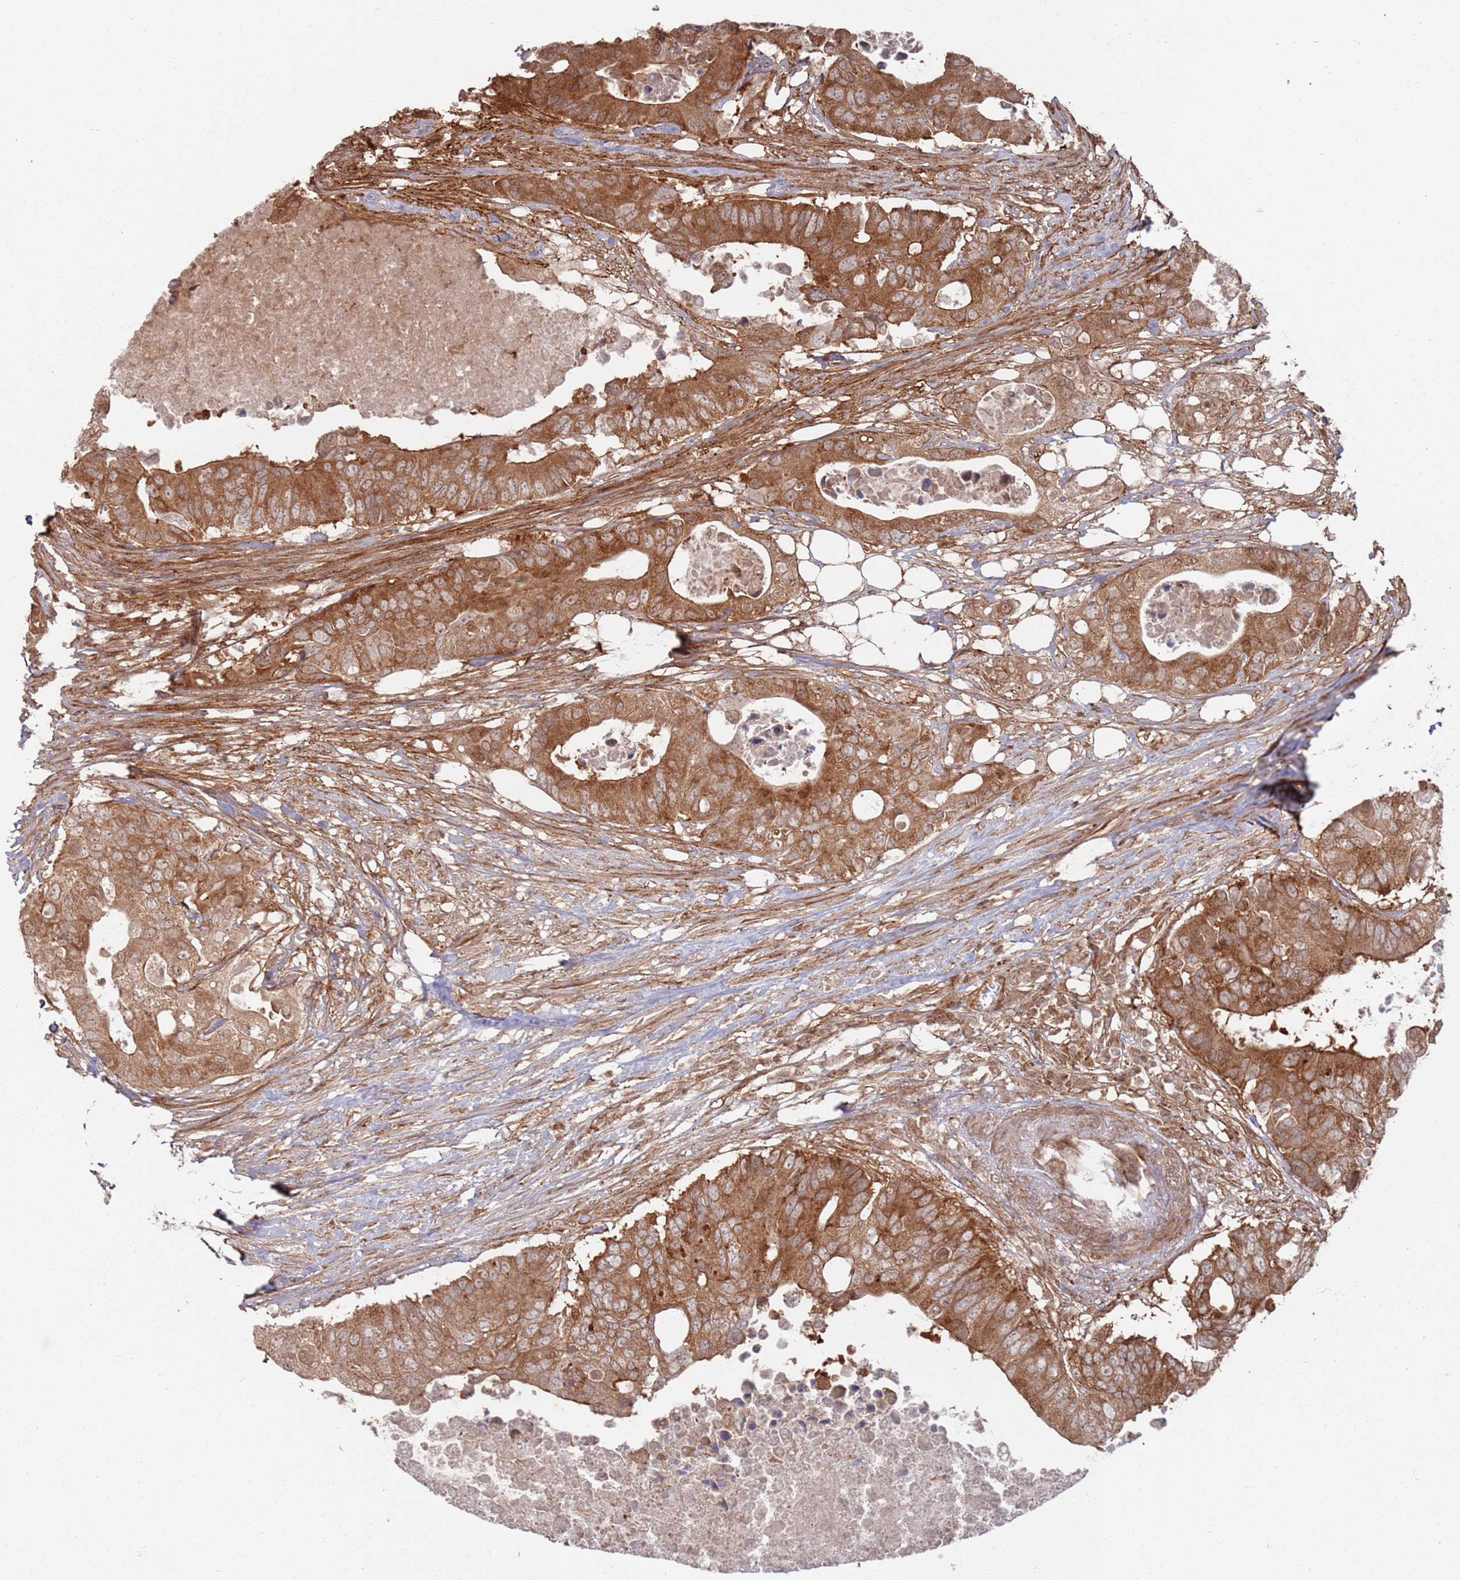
{"staining": {"intensity": "strong", "quantity": ">75%", "location": "cytoplasmic/membranous"}, "tissue": "colorectal cancer", "cell_type": "Tumor cells", "image_type": "cancer", "snomed": [{"axis": "morphology", "description": "Adenocarcinoma, NOS"}, {"axis": "topography", "description": "Colon"}], "caption": "Colorectal cancer stained with DAB IHC displays high levels of strong cytoplasmic/membranous expression in about >75% of tumor cells.", "gene": "PIH1D1", "patient": {"sex": "male", "age": 71}}